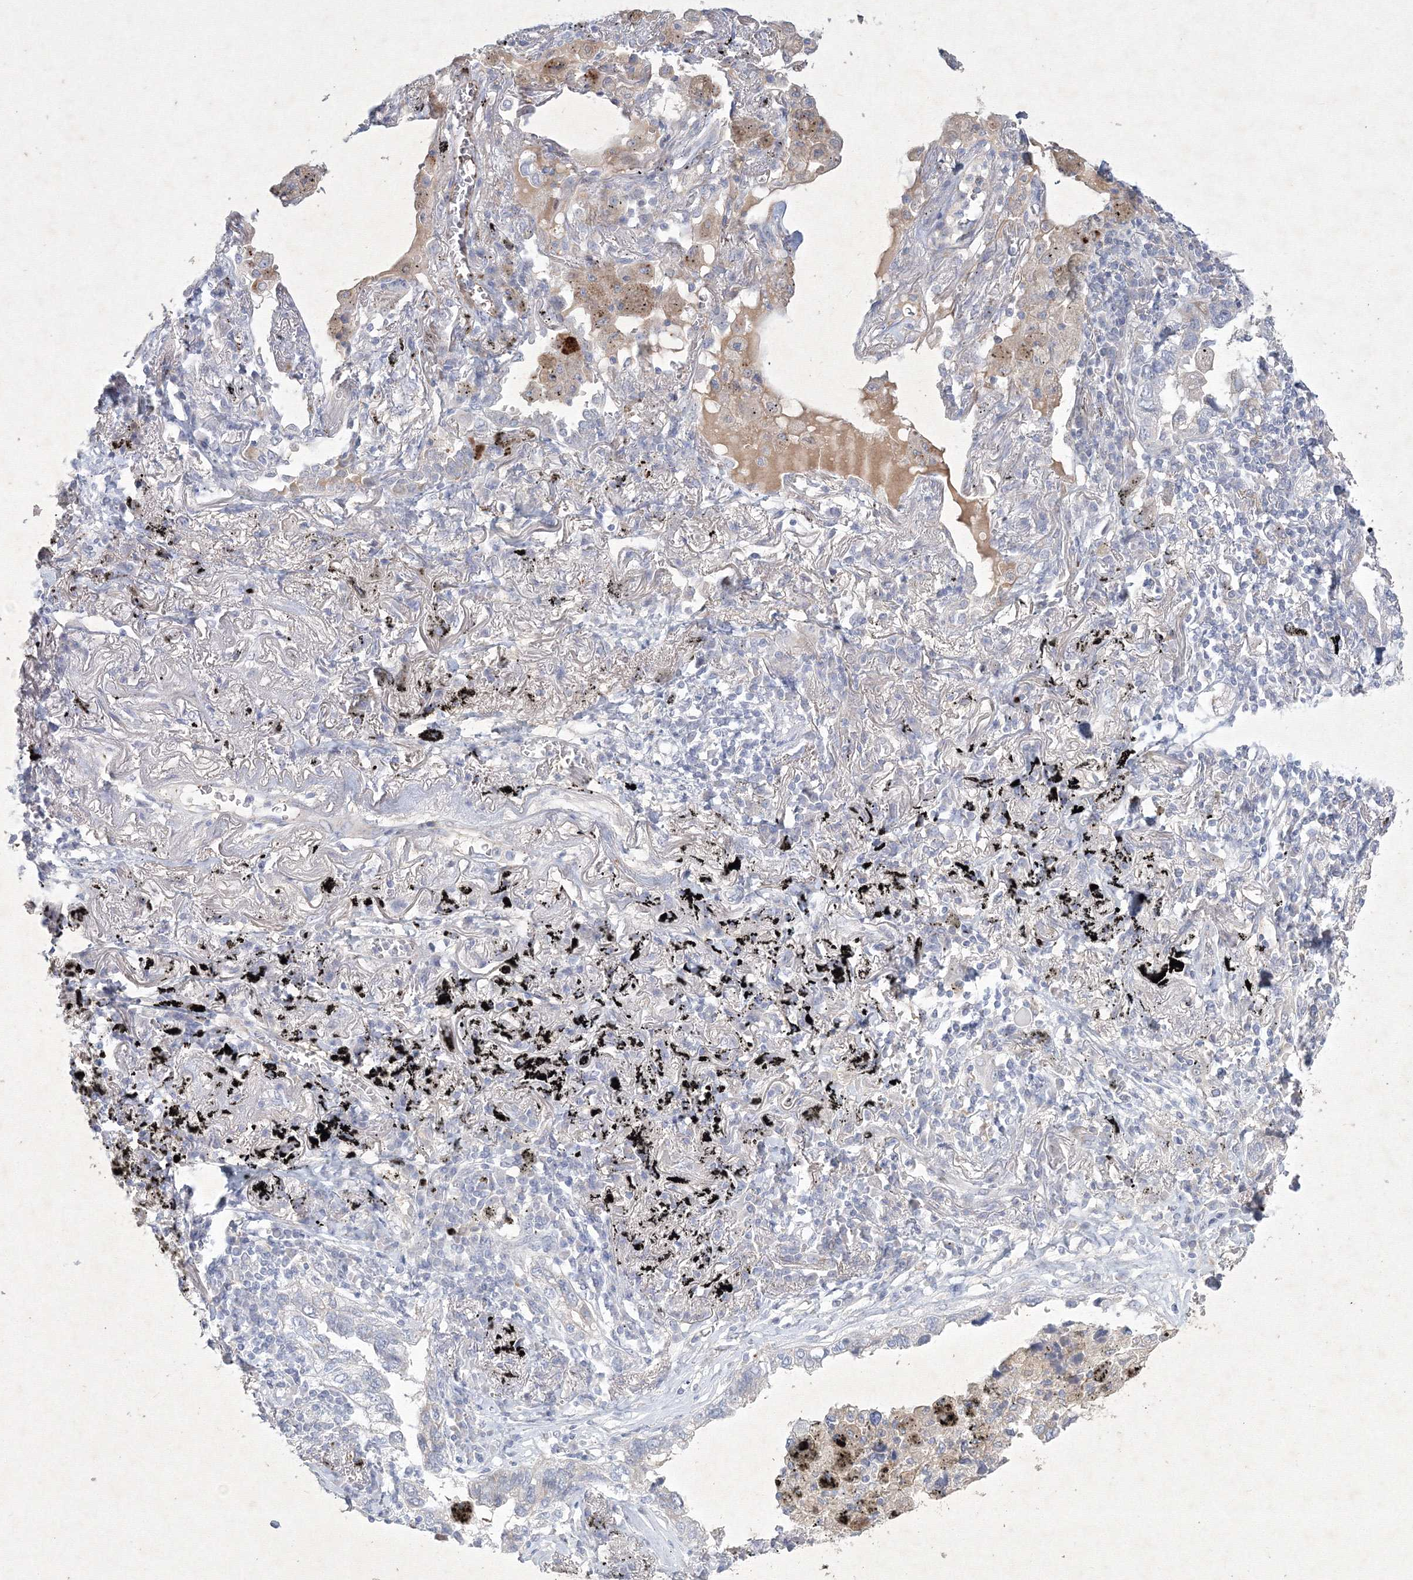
{"staining": {"intensity": "negative", "quantity": "none", "location": "none"}, "tissue": "lung cancer", "cell_type": "Tumor cells", "image_type": "cancer", "snomed": [{"axis": "morphology", "description": "Adenocarcinoma, NOS"}, {"axis": "topography", "description": "Lung"}], "caption": "Tumor cells are negative for brown protein staining in adenocarcinoma (lung).", "gene": "CXXC4", "patient": {"sex": "male", "age": 65}}